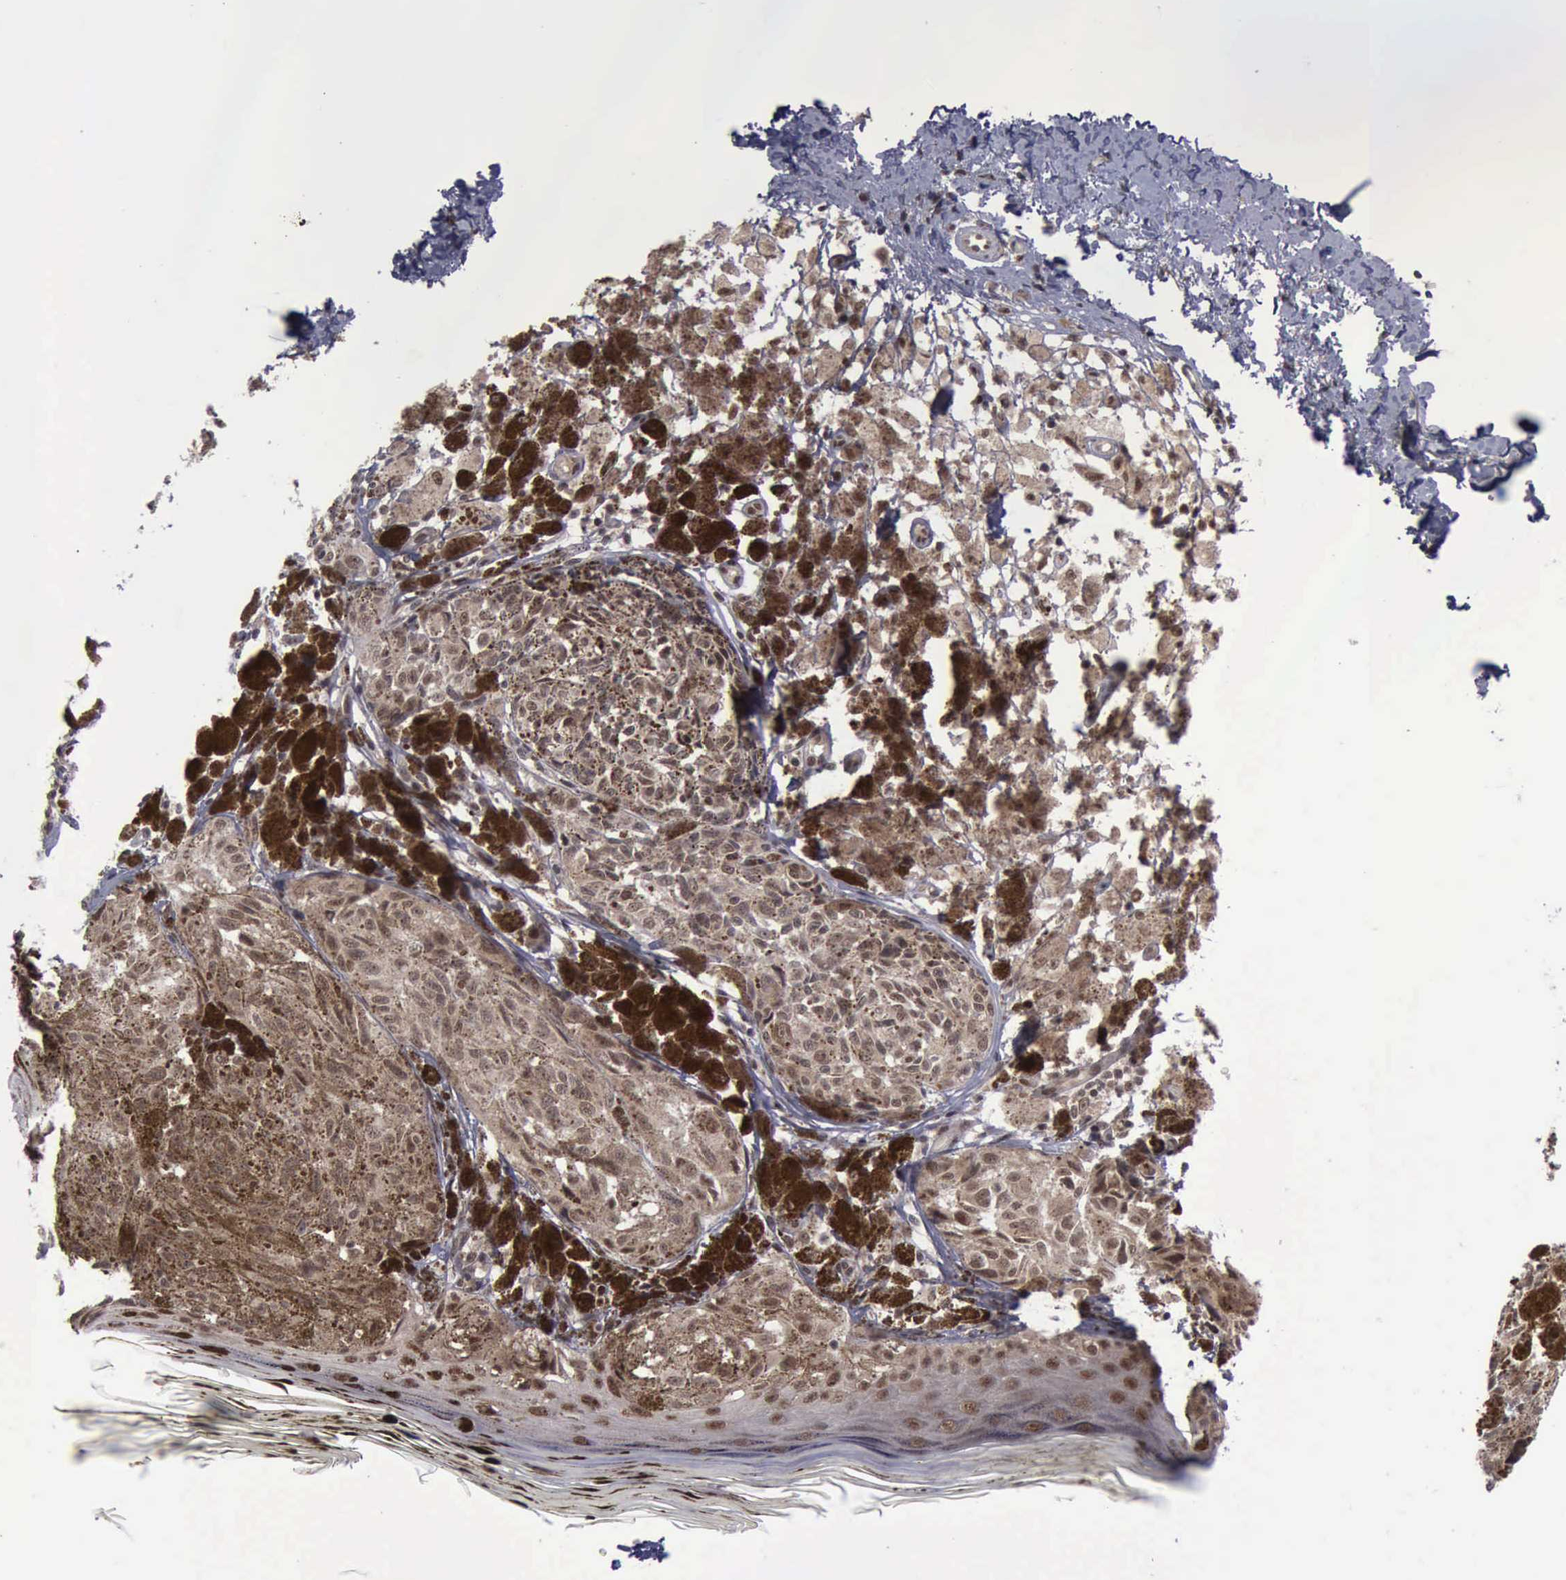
{"staining": {"intensity": "moderate", "quantity": ">75%", "location": "cytoplasmic/membranous,nuclear"}, "tissue": "melanoma", "cell_type": "Tumor cells", "image_type": "cancer", "snomed": [{"axis": "morphology", "description": "Malignant melanoma, NOS"}, {"axis": "topography", "description": "Skin"}], "caption": "Immunohistochemistry (IHC) histopathology image of neoplastic tissue: human melanoma stained using immunohistochemistry demonstrates medium levels of moderate protein expression localized specifically in the cytoplasmic/membranous and nuclear of tumor cells, appearing as a cytoplasmic/membranous and nuclear brown color.", "gene": "ATM", "patient": {"sex": "male", "age": 45}}